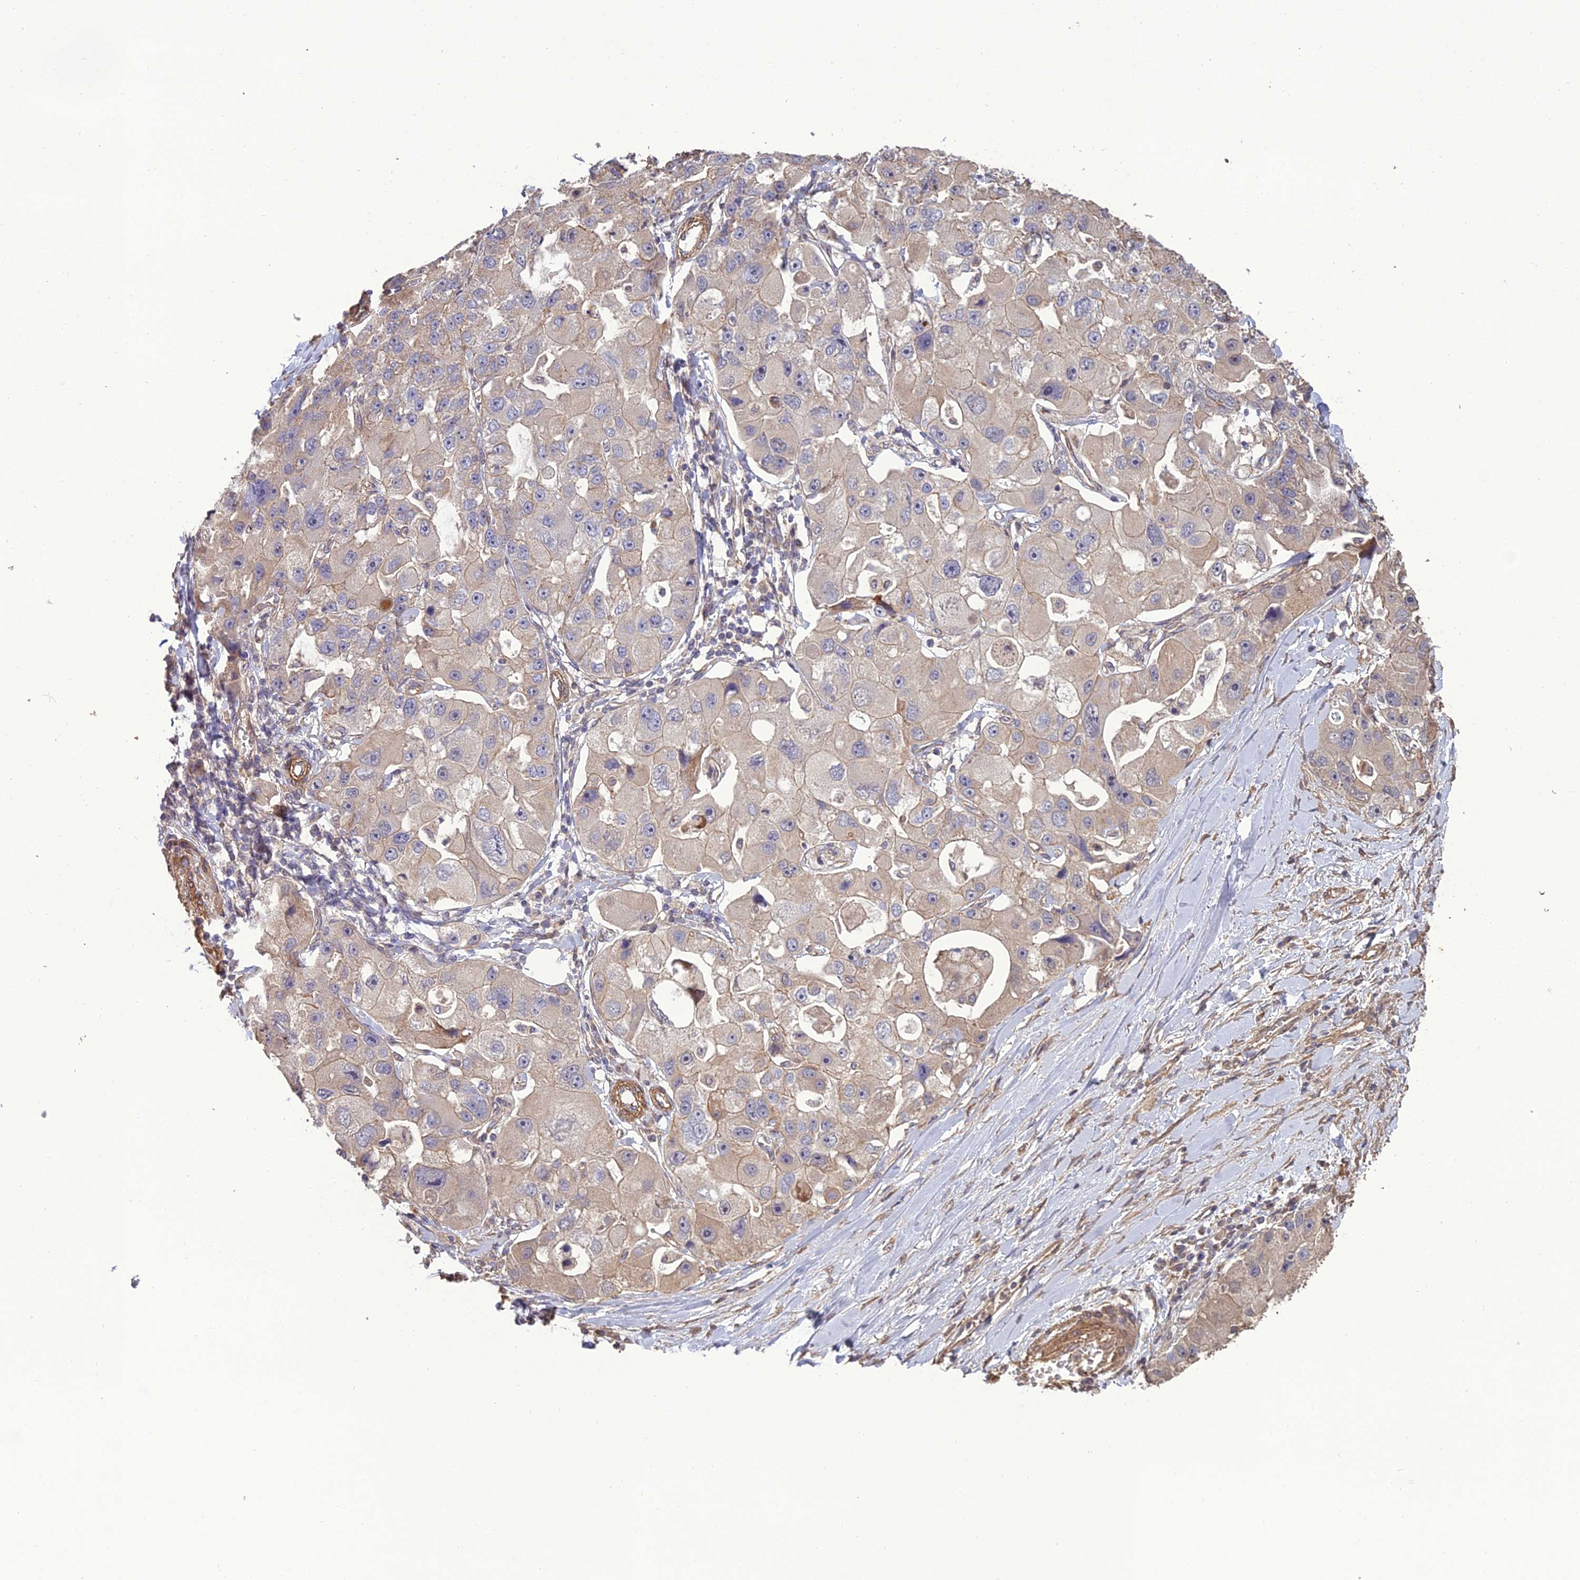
{"staining": {"intensity": "weak", "quantity": "<25%", "location": "cytoplasmic/membranous"}, "tissue": "lung cancer", "cell_type": "Tumor cells", "image_type": "cancer", "snomed": [{"axis": "morphology", "description": "Adenocarcinoma, NOS"}, {"axis": "topography", "description": "Lung"}], "caption": "Adenocarcinoma (lung) stained for a protein using immunohistochemistry demonstrates no positivity tumor cells.", "gene": "ATP6V0A2", "patient": {"sex": "female", "age": 54}}